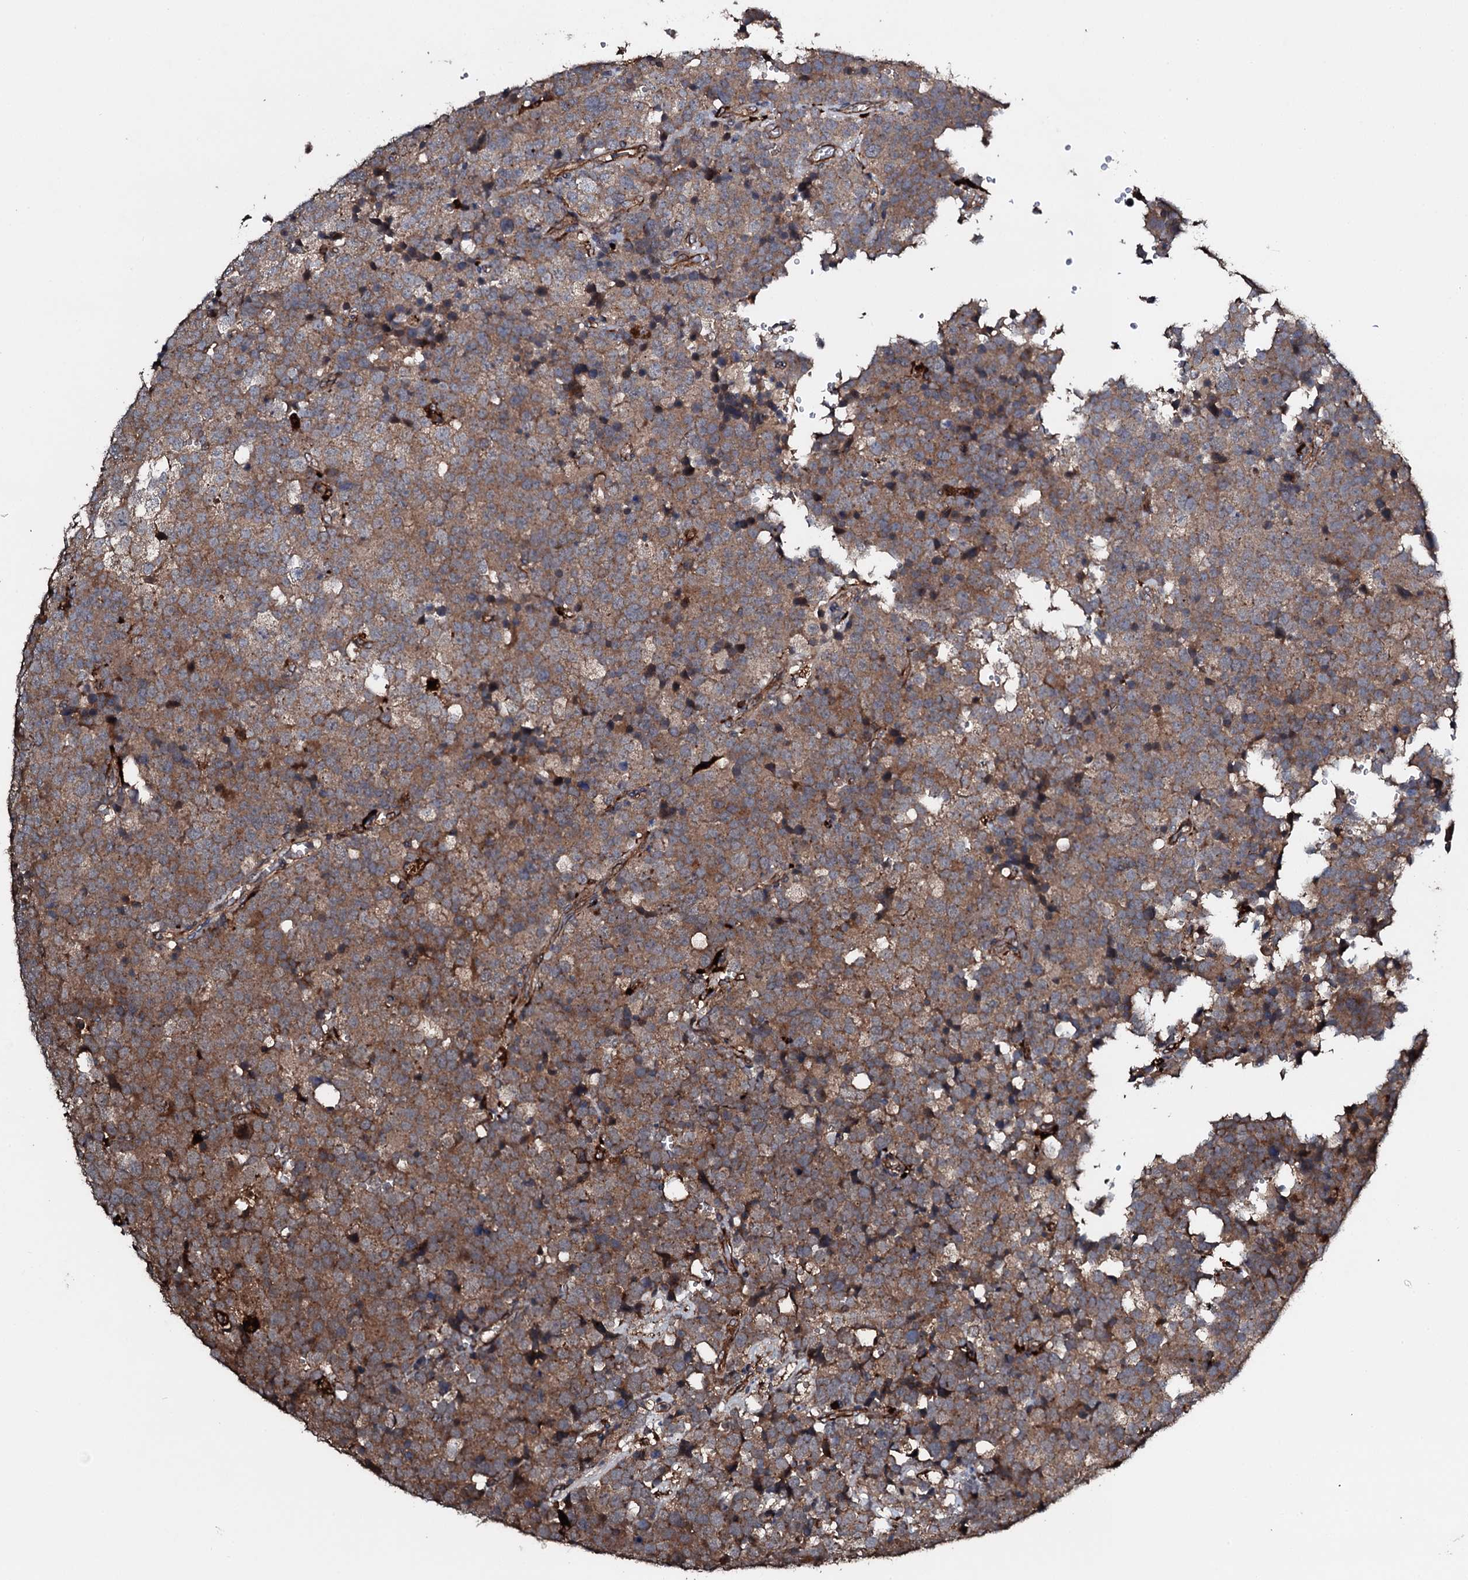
{"staining": {"intensity": "moderate", "quantity": ">75%", "location": "cytoplasmic/membranous"}, "tissue": "testis cancer", "cell_type": "Tumor cells", "image_type": "cancer", "snomed": [{"axis": "morphology", "description": "Seminoma, NOS"}, {"axis": "topography", "description": "Testis"}], "caption": "This is a photomicrograph of immunohistochemistry (IHC) staining of testis seminoma, which shows moderate expression in the cytoplasmic/membranous of tumor cells.", "gene": "TPGS2", "patient": {"sex": "male", "age": 71}}